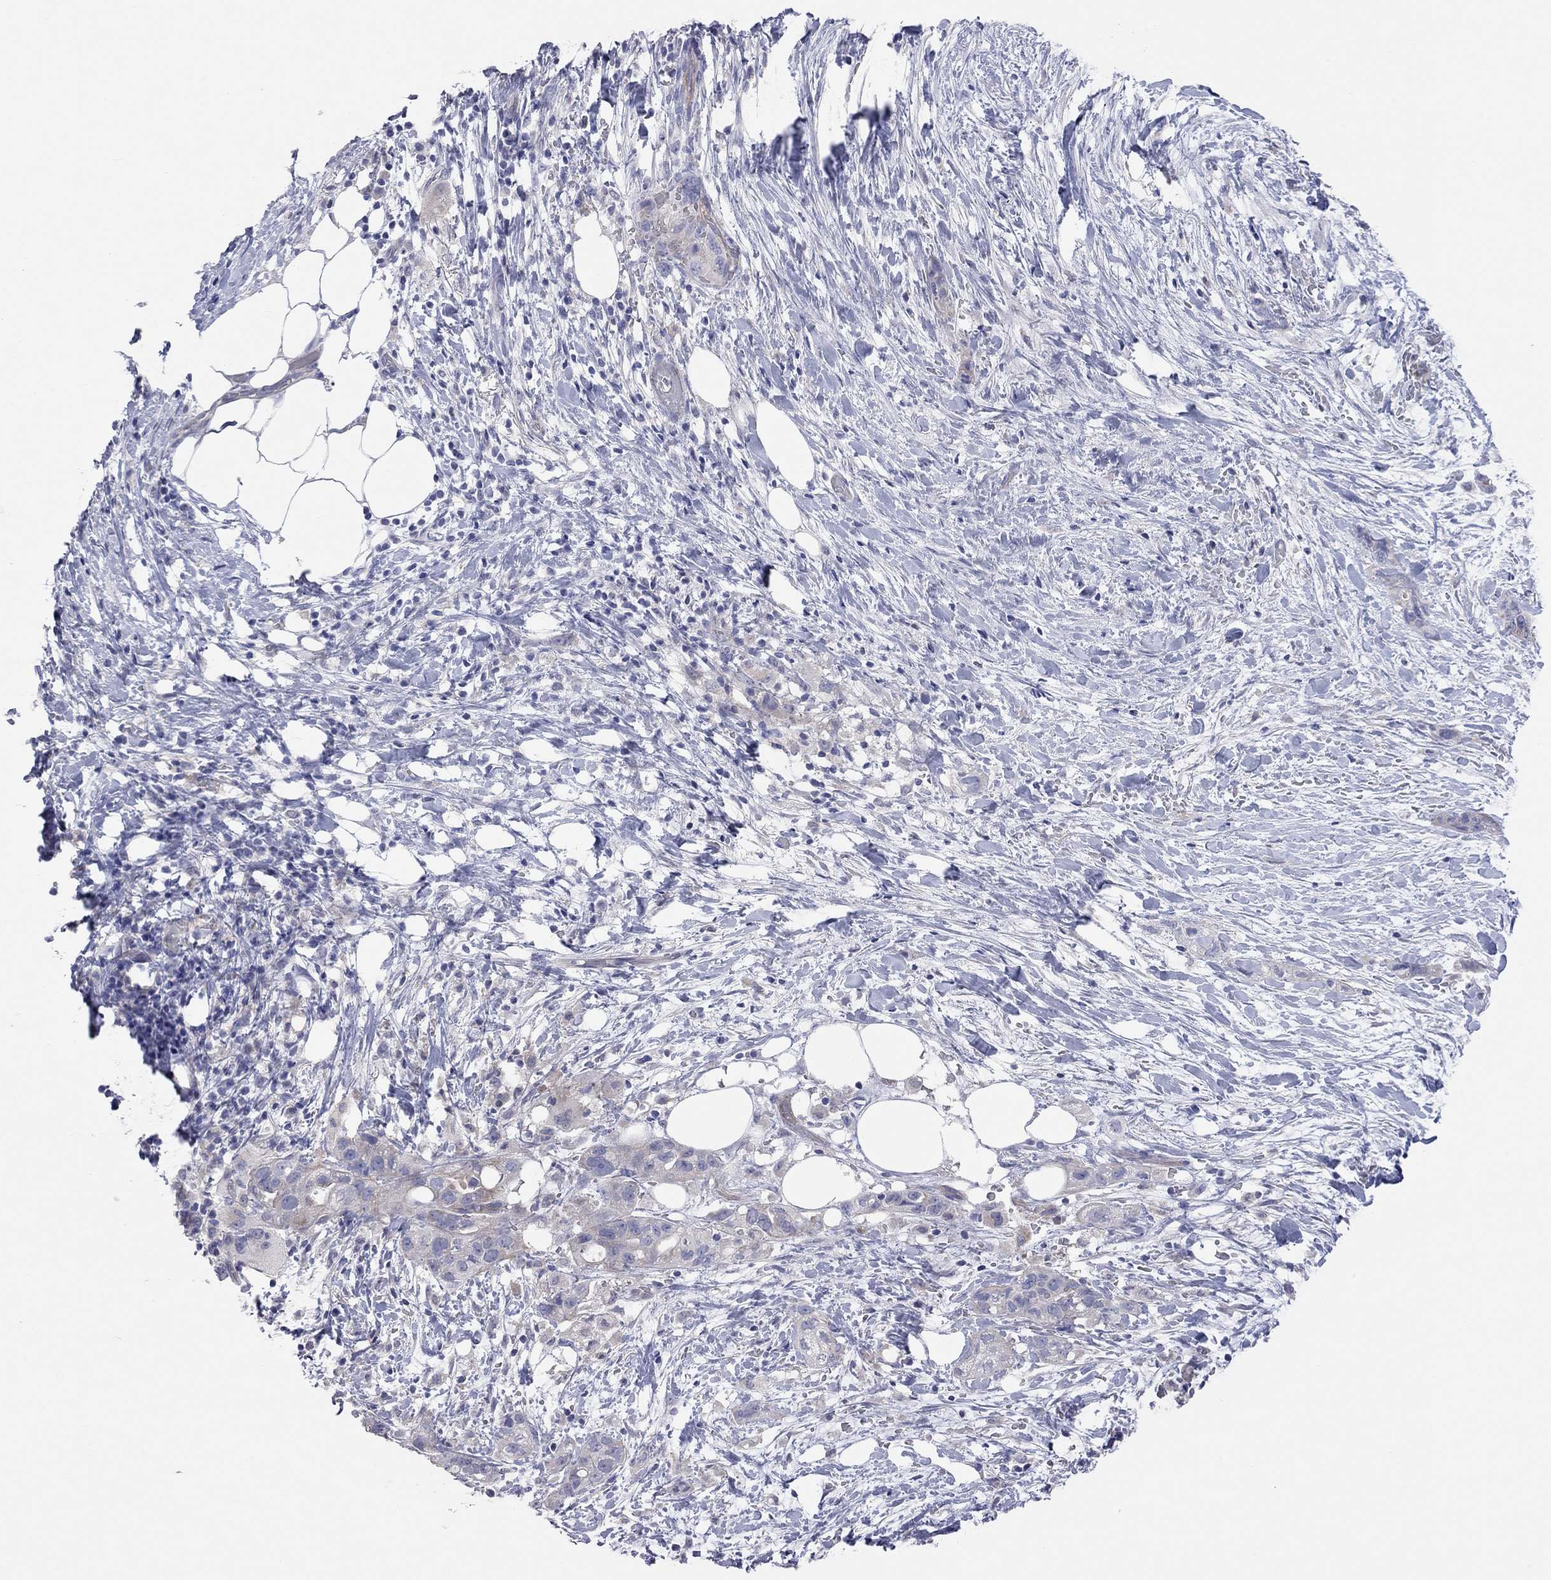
{"staining": {"intensity": "weak", "quantity": "25%-75%", "location": "cytoplasmic/membranous"}, "tissue": "pancreatic cancer", "cell_type": "Tumor cells", "image_type": "cancer", "snomed": [{"axis": "morphology", "description": "Adenocarcinoma, NOS"}, {"axis": "topography", "description": "Pancreas"}], "caption": "A low amount of weak cytoplasmic/membranous expression is appreciated in about 25%-75% of tumor cells in pancreatic cancer (adenocarcinoma) tissue.", "gene": "KCNB1", "patient": {"sex": "female", "age": 72}}